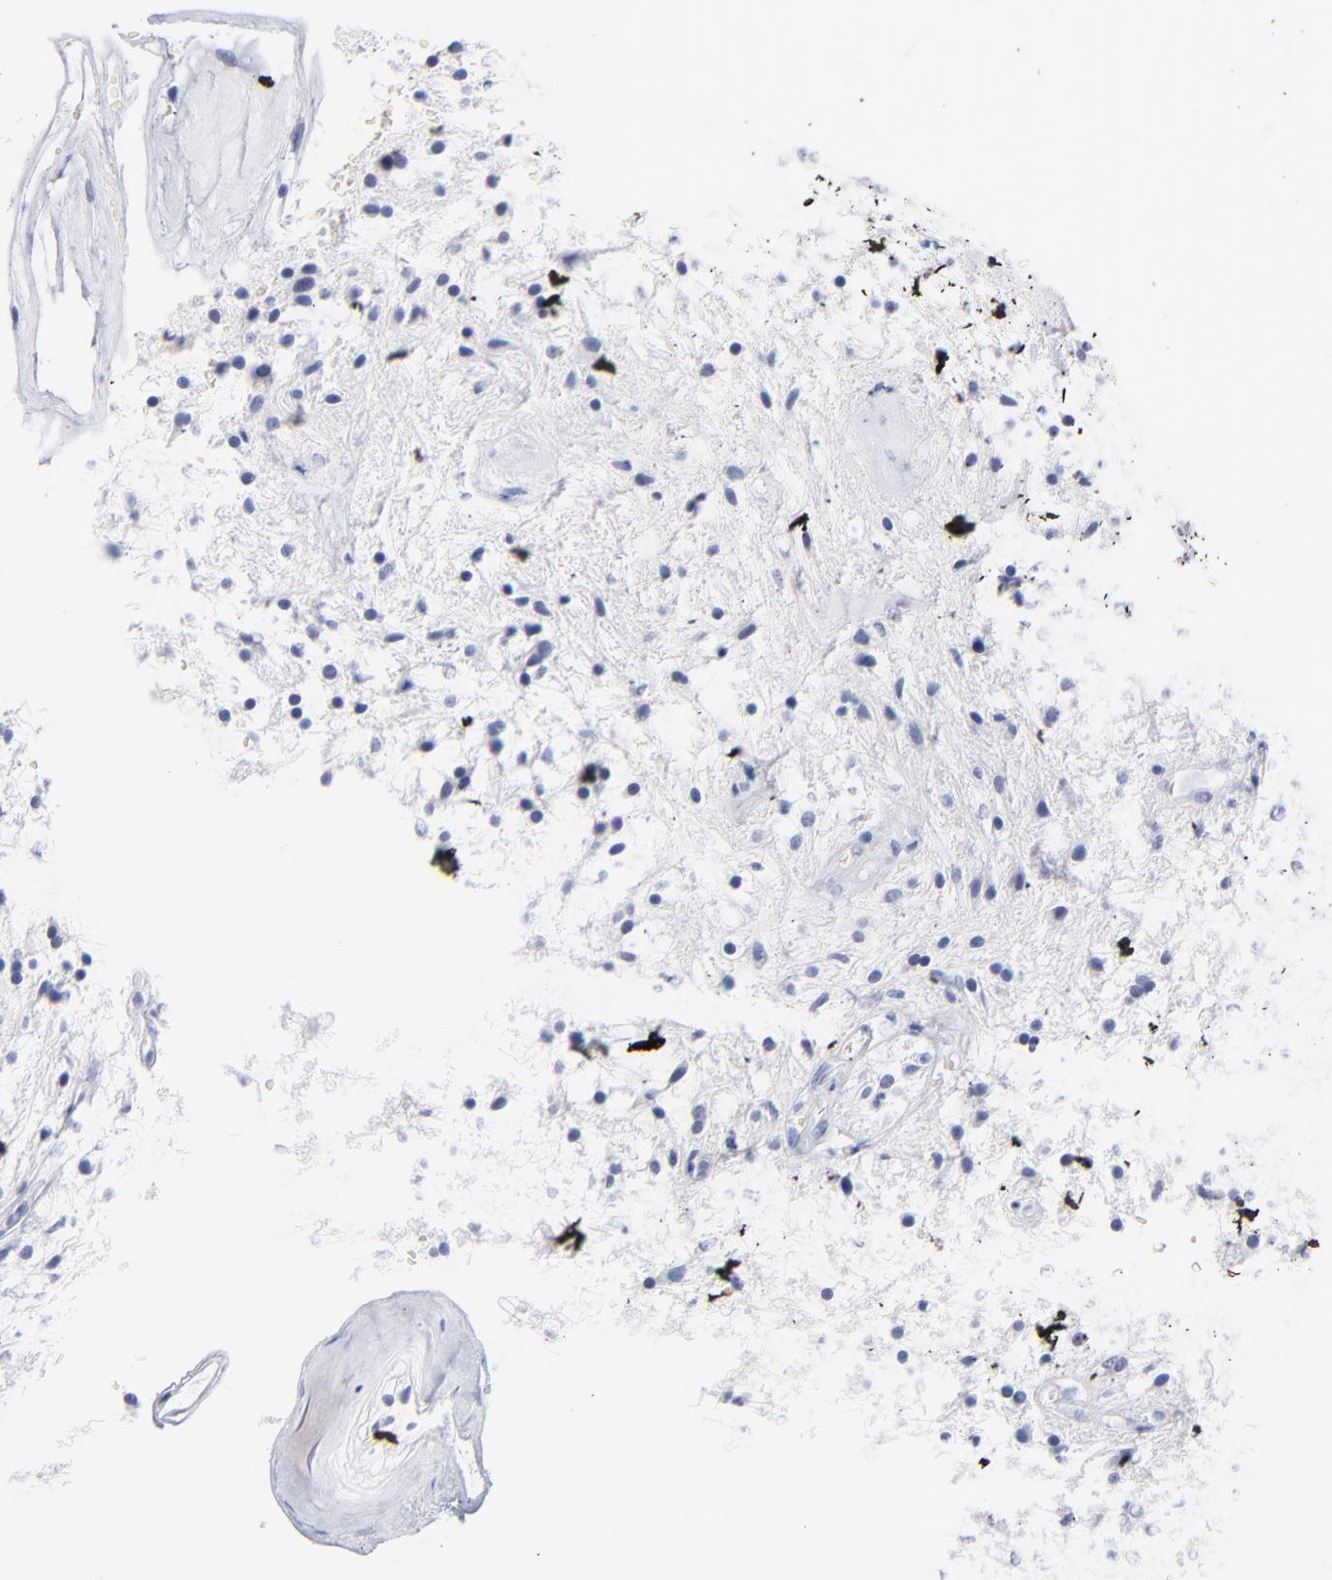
{"staining": {"intensity": "negative", "quantity": "none", "location": "none"}, "tissue": "glioma", "cell_type": "Tumor cells", "image_type": "cancer", "snomed": [{"axis": "morphology", "description": "Glioma, malignant, NOS"}, {"axis": "topography", "description": "Cerebellum"}], "caption": "The micrograph exhibits no staining of tumor cells in glioma.", "gene": "ARG1", "patient": {"sex": "female", "age": 10}}